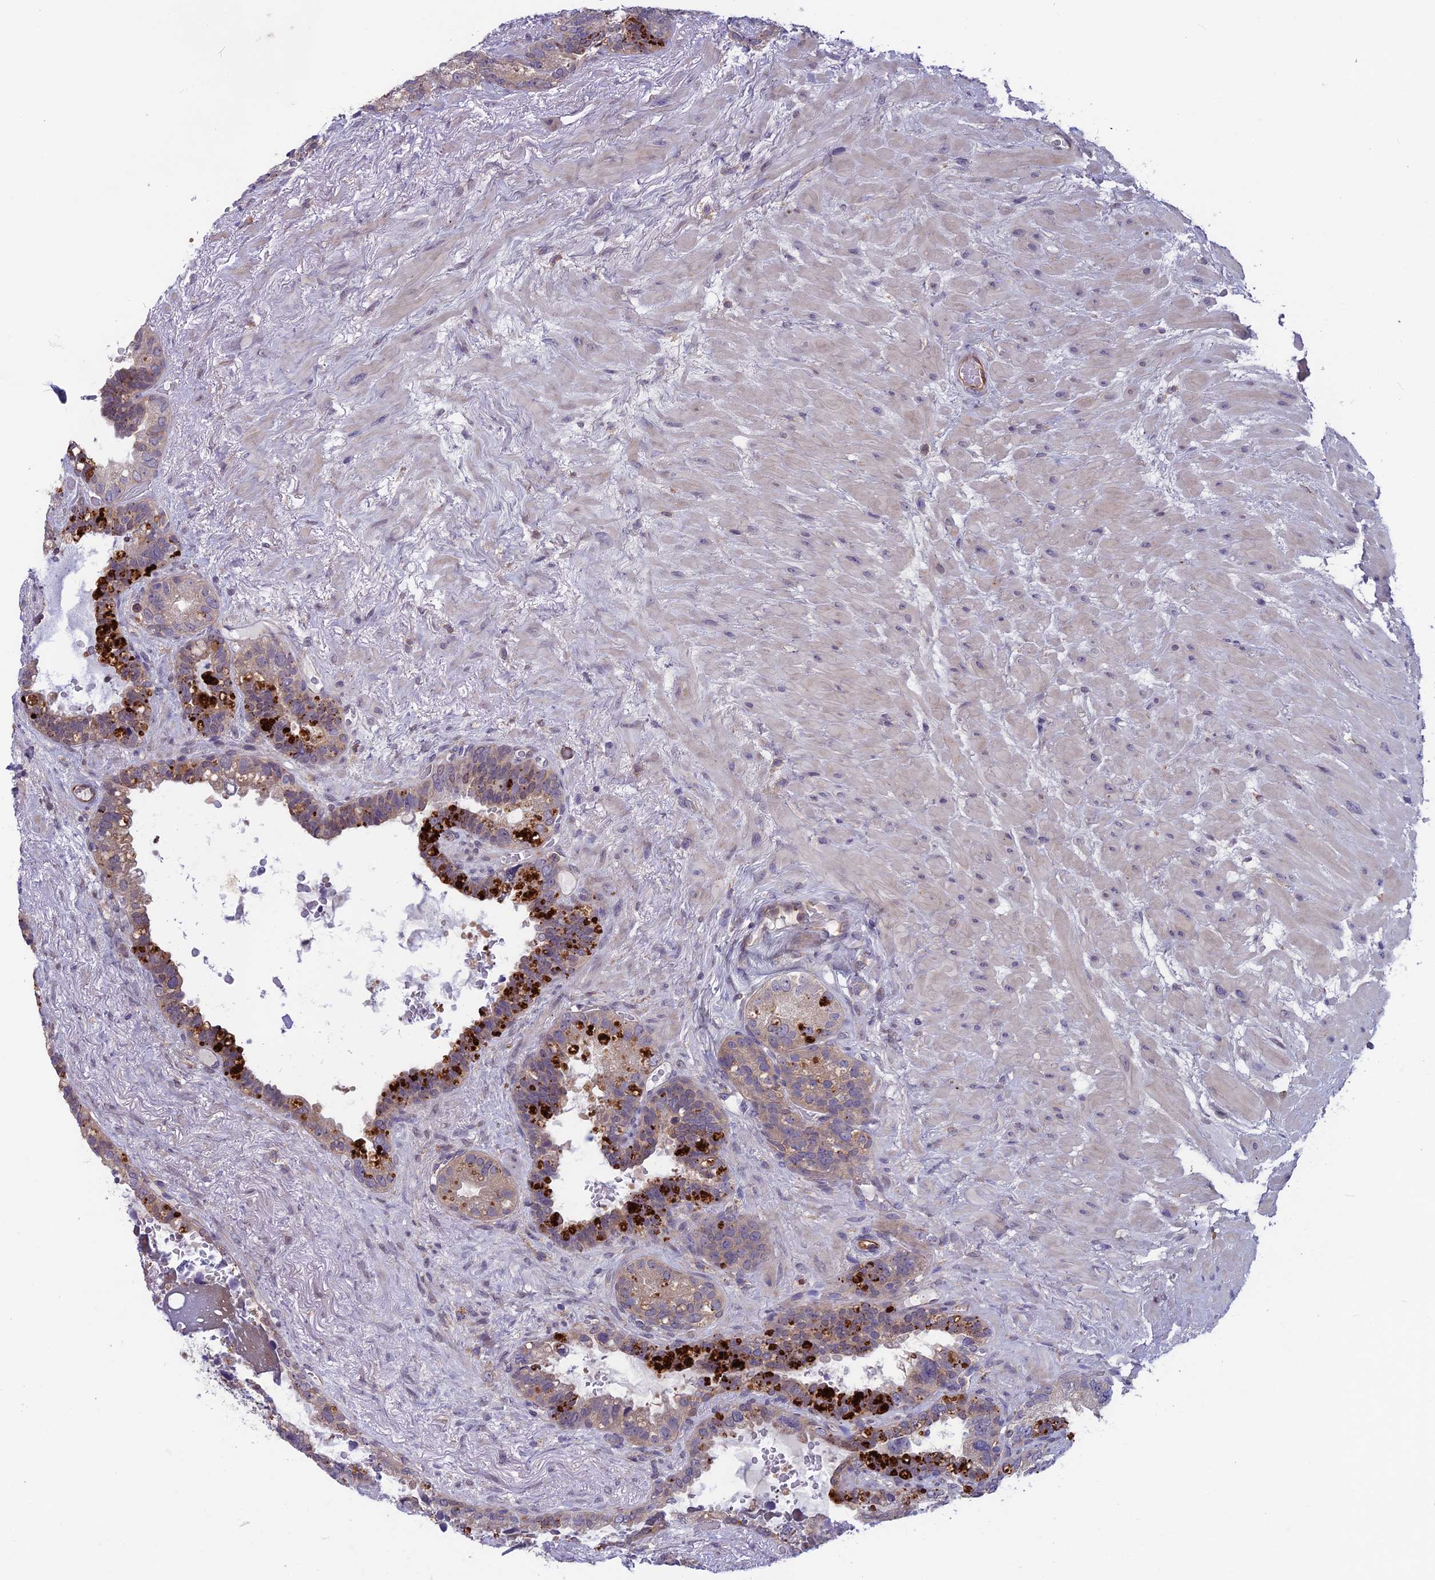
{"staining": {"intensity": "moderate", "quantity": "<25%", "location": "cytoplasmic/membranous"}, "tissue": "seminal vesicle", "cell_type": "Glandular cells", "image_type": "normal", "snomed": [{"axis": "morphology", "description": "Normal tissue, NOS"}, {"axis": "topography", "description": "Seminal veicle"}], "caption": "IHC histopathology image of unremarkable human seminal vesicle stained for a protein (brown), which reveals low levels of moderate cytoplasmic/membranous expression in approximately <25% of glandular cells.", "gene": "MAST2", "patient": {"sex": "male", "age": 80}}